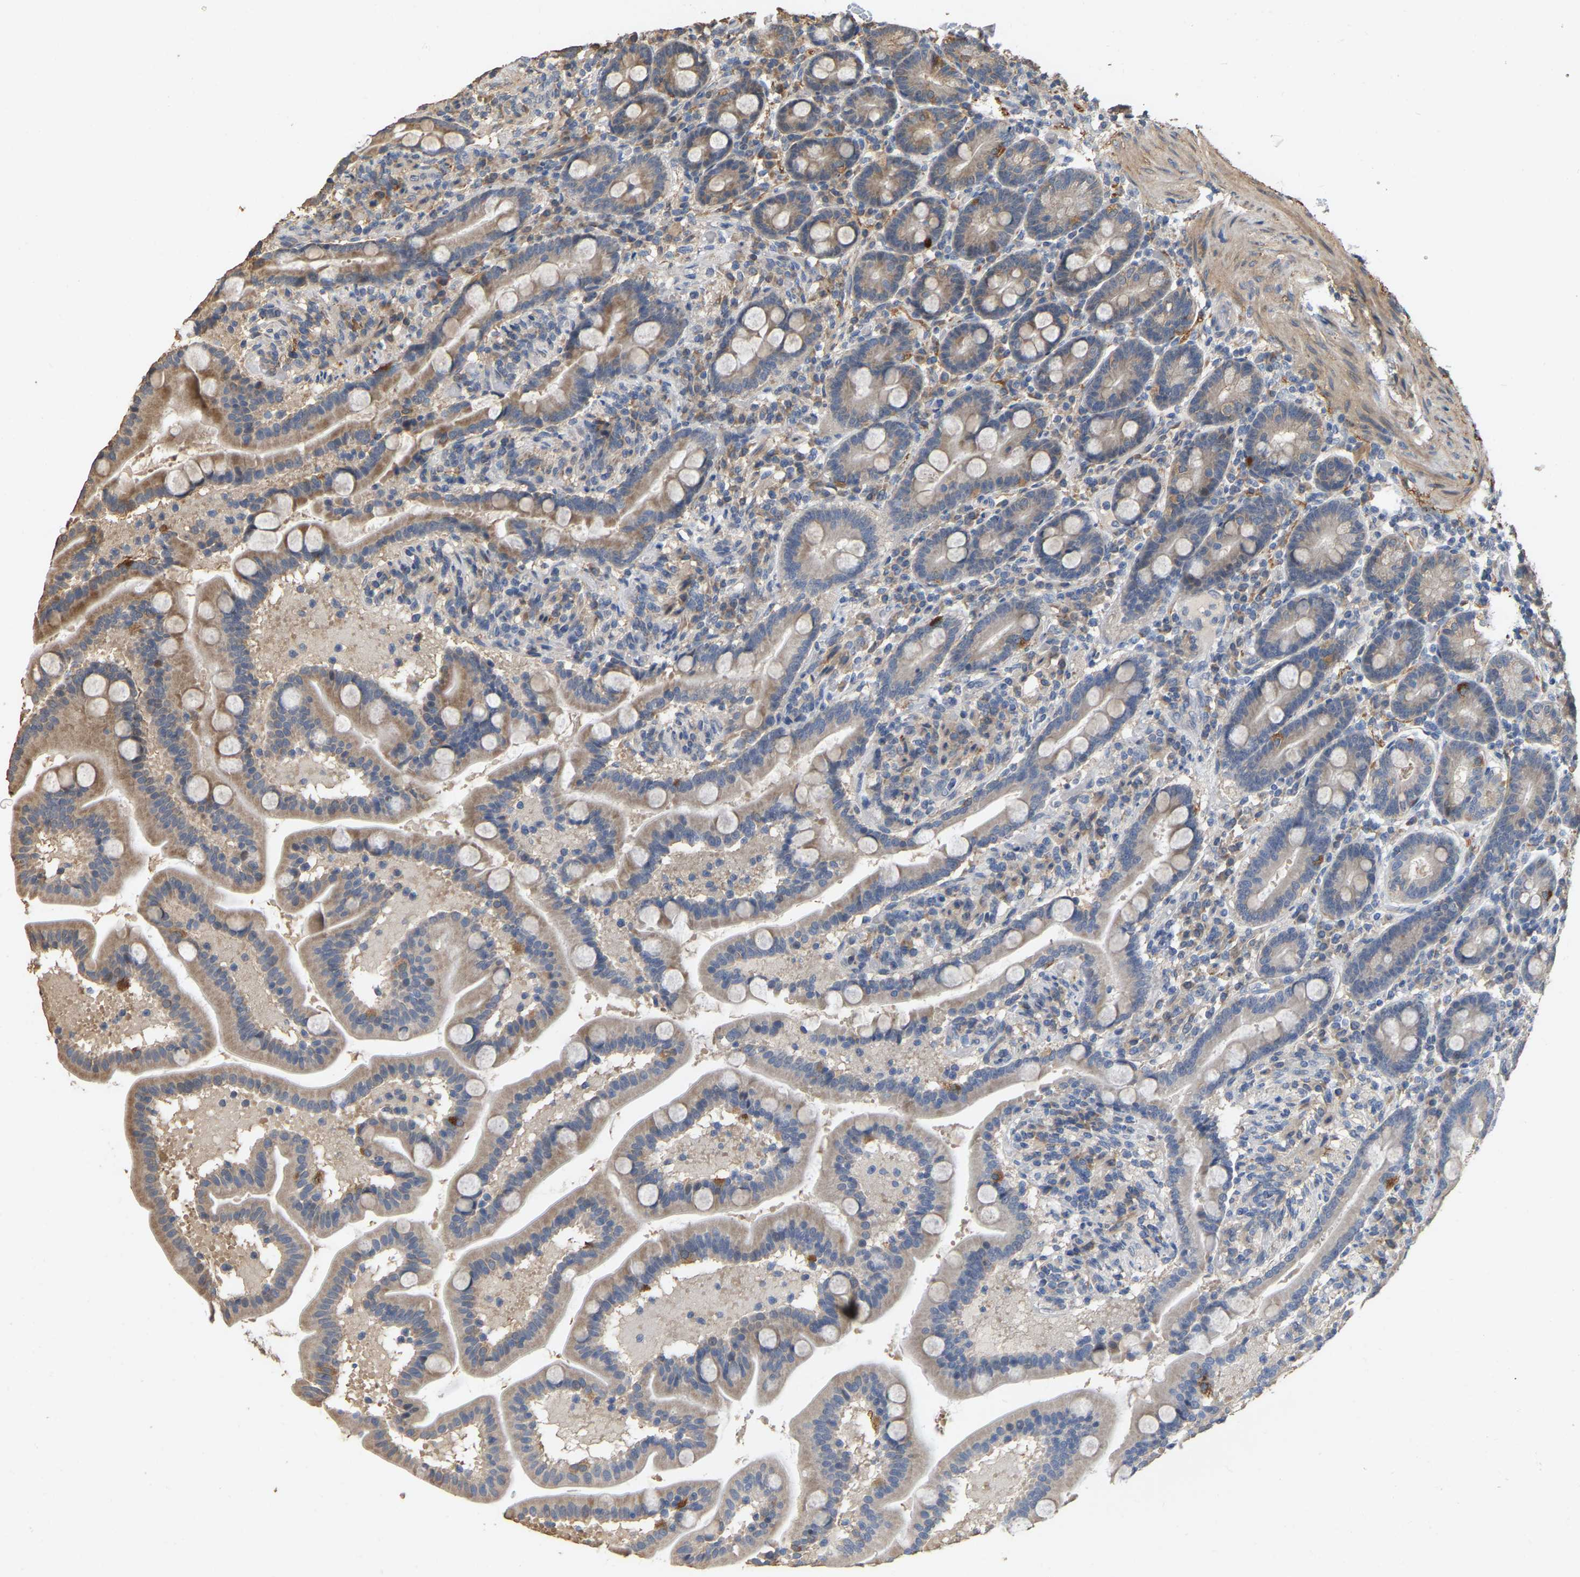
{"staining": {"intensity": "moderate", "quantity": "25%-75%", "location": "cytoplasmic/membranous"}, "tissue": "duodenum", "cell_type": "Glandular cells", "image_type": "normal", "snomed": [{"axis": "morphology", "description": "Normal tissue, NOS"}, {"axis": "topography", "description": "Duodenum"}], "caption": "This image reveals IHC staining of benign duodenum, with medium moderate cytoplasmic/membranous expression in about 25%-75% of glandular cells.", "gene": "NCS1", "patient": {"sex": "male", "age": 54}}